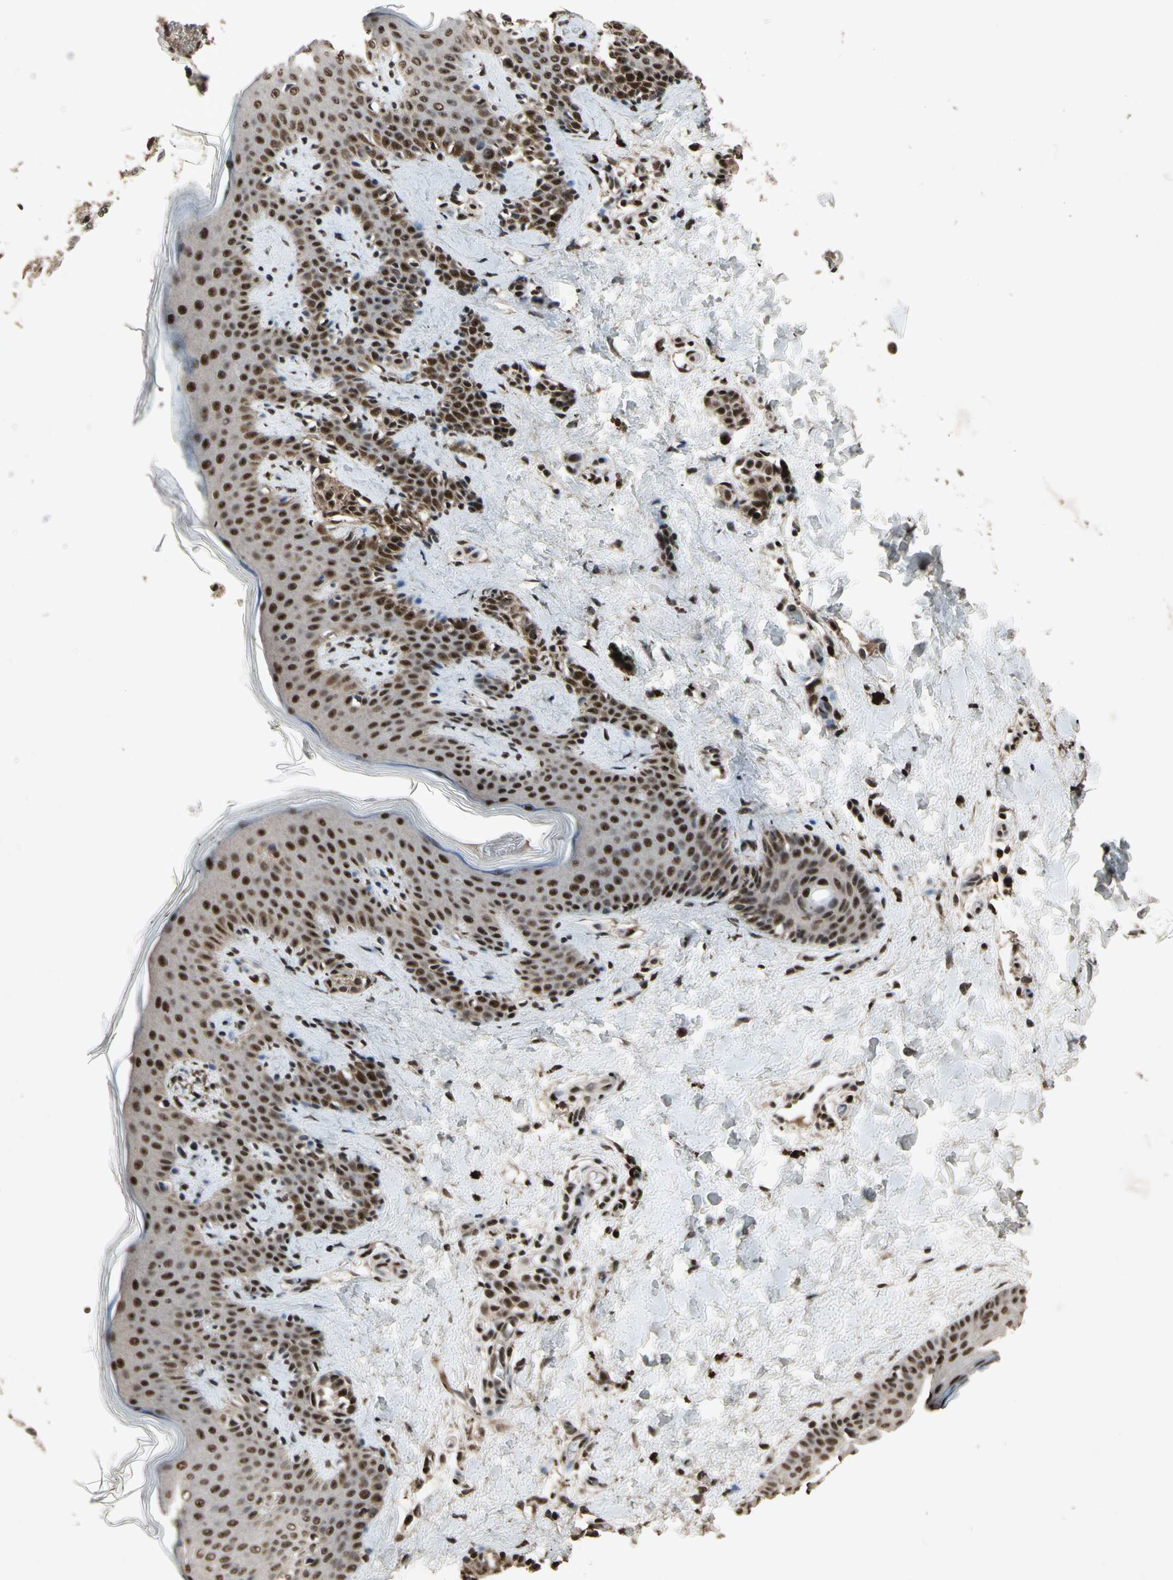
{"staining": {"intensity": "moderate", "quantity": ">75%", "location": "nuclear"}, "tissue": "skin", "cell_type": "Fibroblasts", "image_type": "normal", "snomed": [{"axis": "morphology", "description": "Normal tissue, NOS"}, {"axis": "topography", "description": "Skin"}], "caption": "The micrograph shows immunohistochemical staining of benign skin. There is moderate nuclear positivity is identified in approximately >75% of fibroblasts.", "gene": "TBX2", "patient": {"sex": "male", "age": 16}}